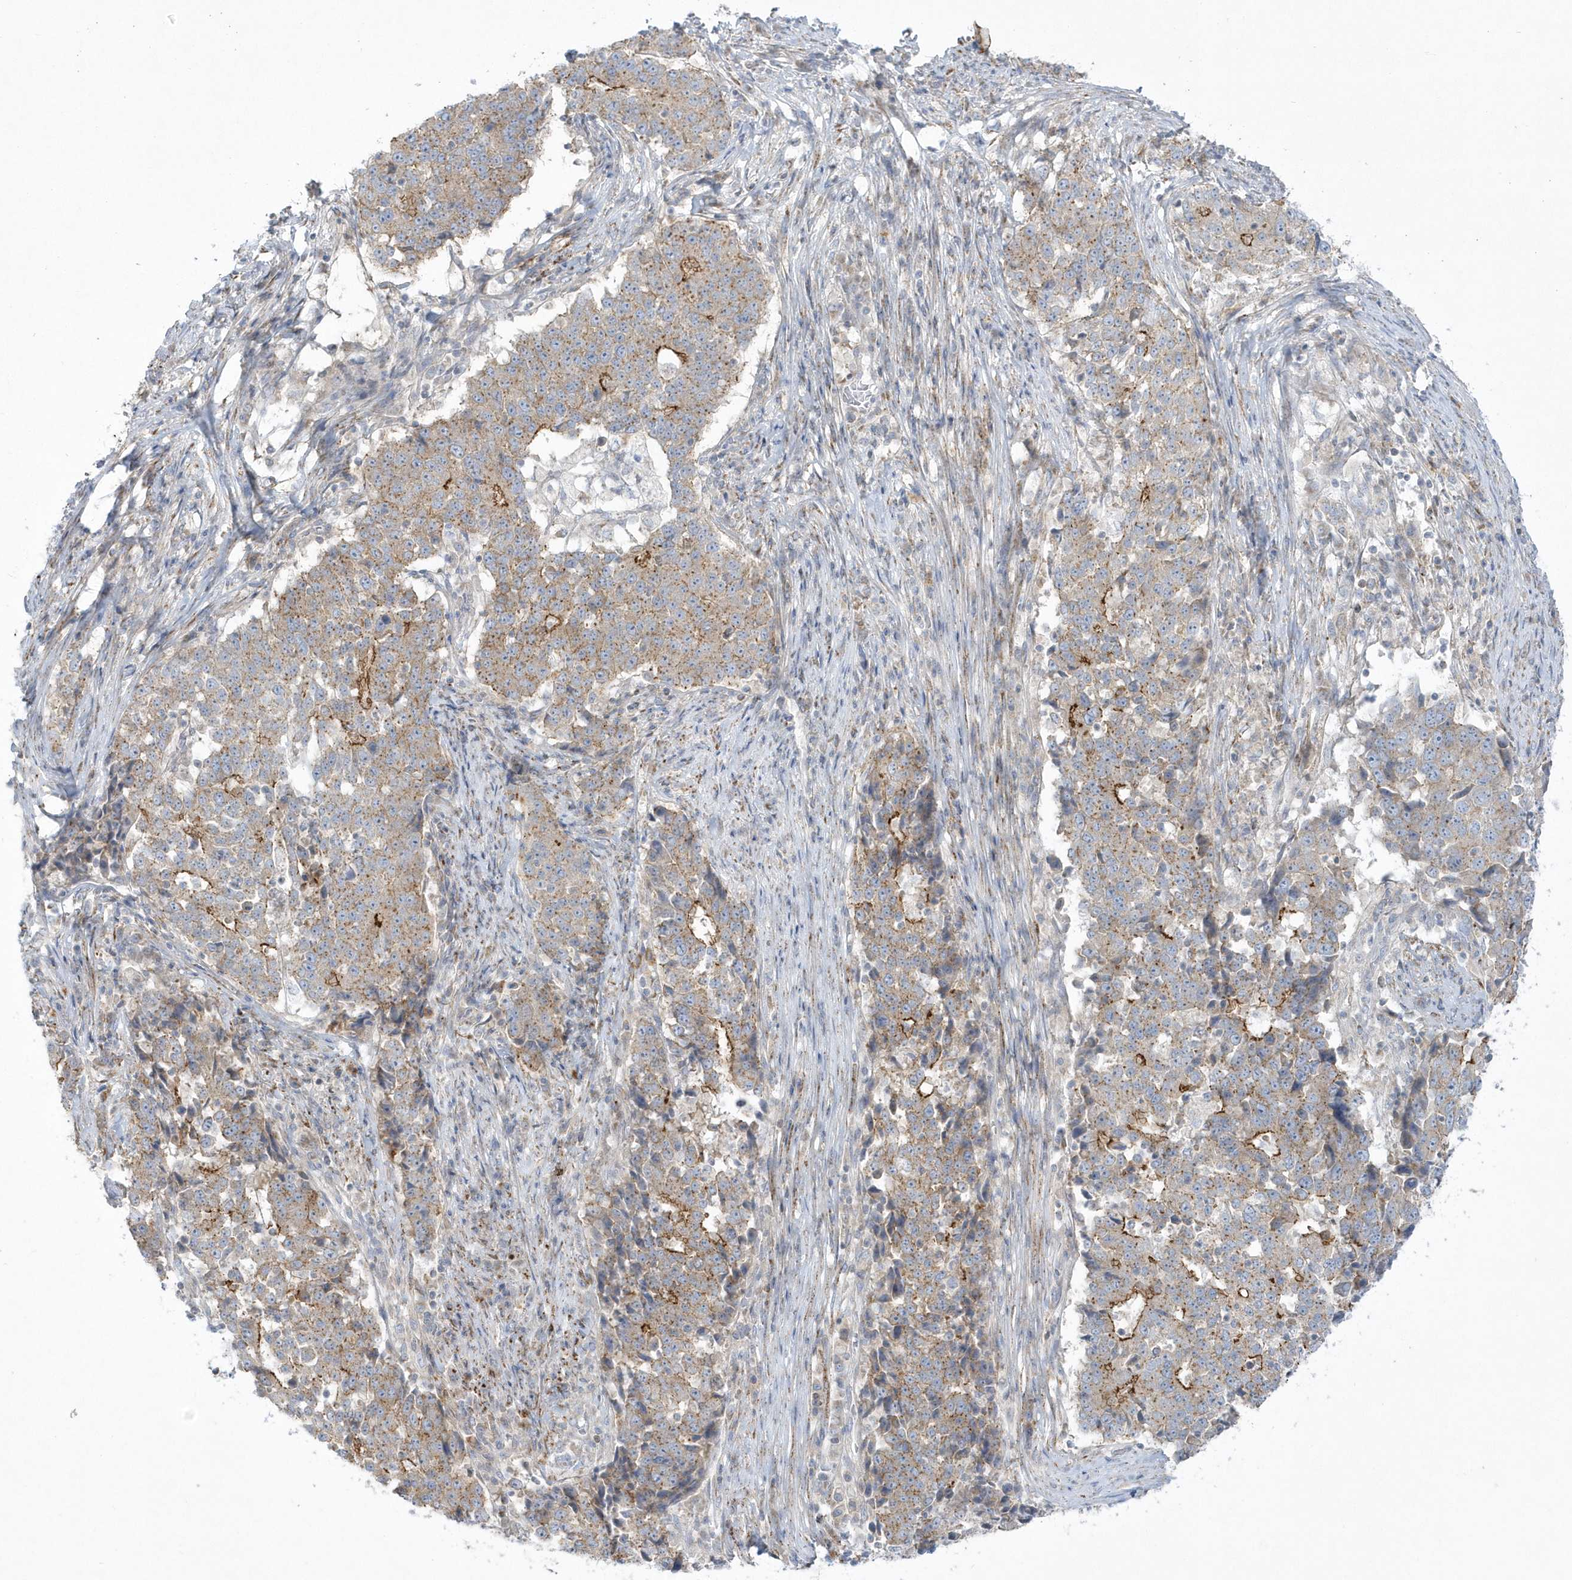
{"staining": {"intensity": "moderate", "quantity": "25%-75%", "location": "cytoplasmic/membranous"}, "tissue": "stomach cancer", "cell_type": "Tumor cells", "image_type": "cancer", "snomed": [{"axis": "morphology", "description": "Adenocarcinoma, NOS"}, {"axis": "topography", "description": "Stomach"}], "caption": "The immunohistochemical stain labels moderate cytoplasmic/membranous expression in tumor cells of adenocarcinoma (stomach) tissue.", "gene": "DNAJC18", "patient": {"sex": "male", "age": 59}}